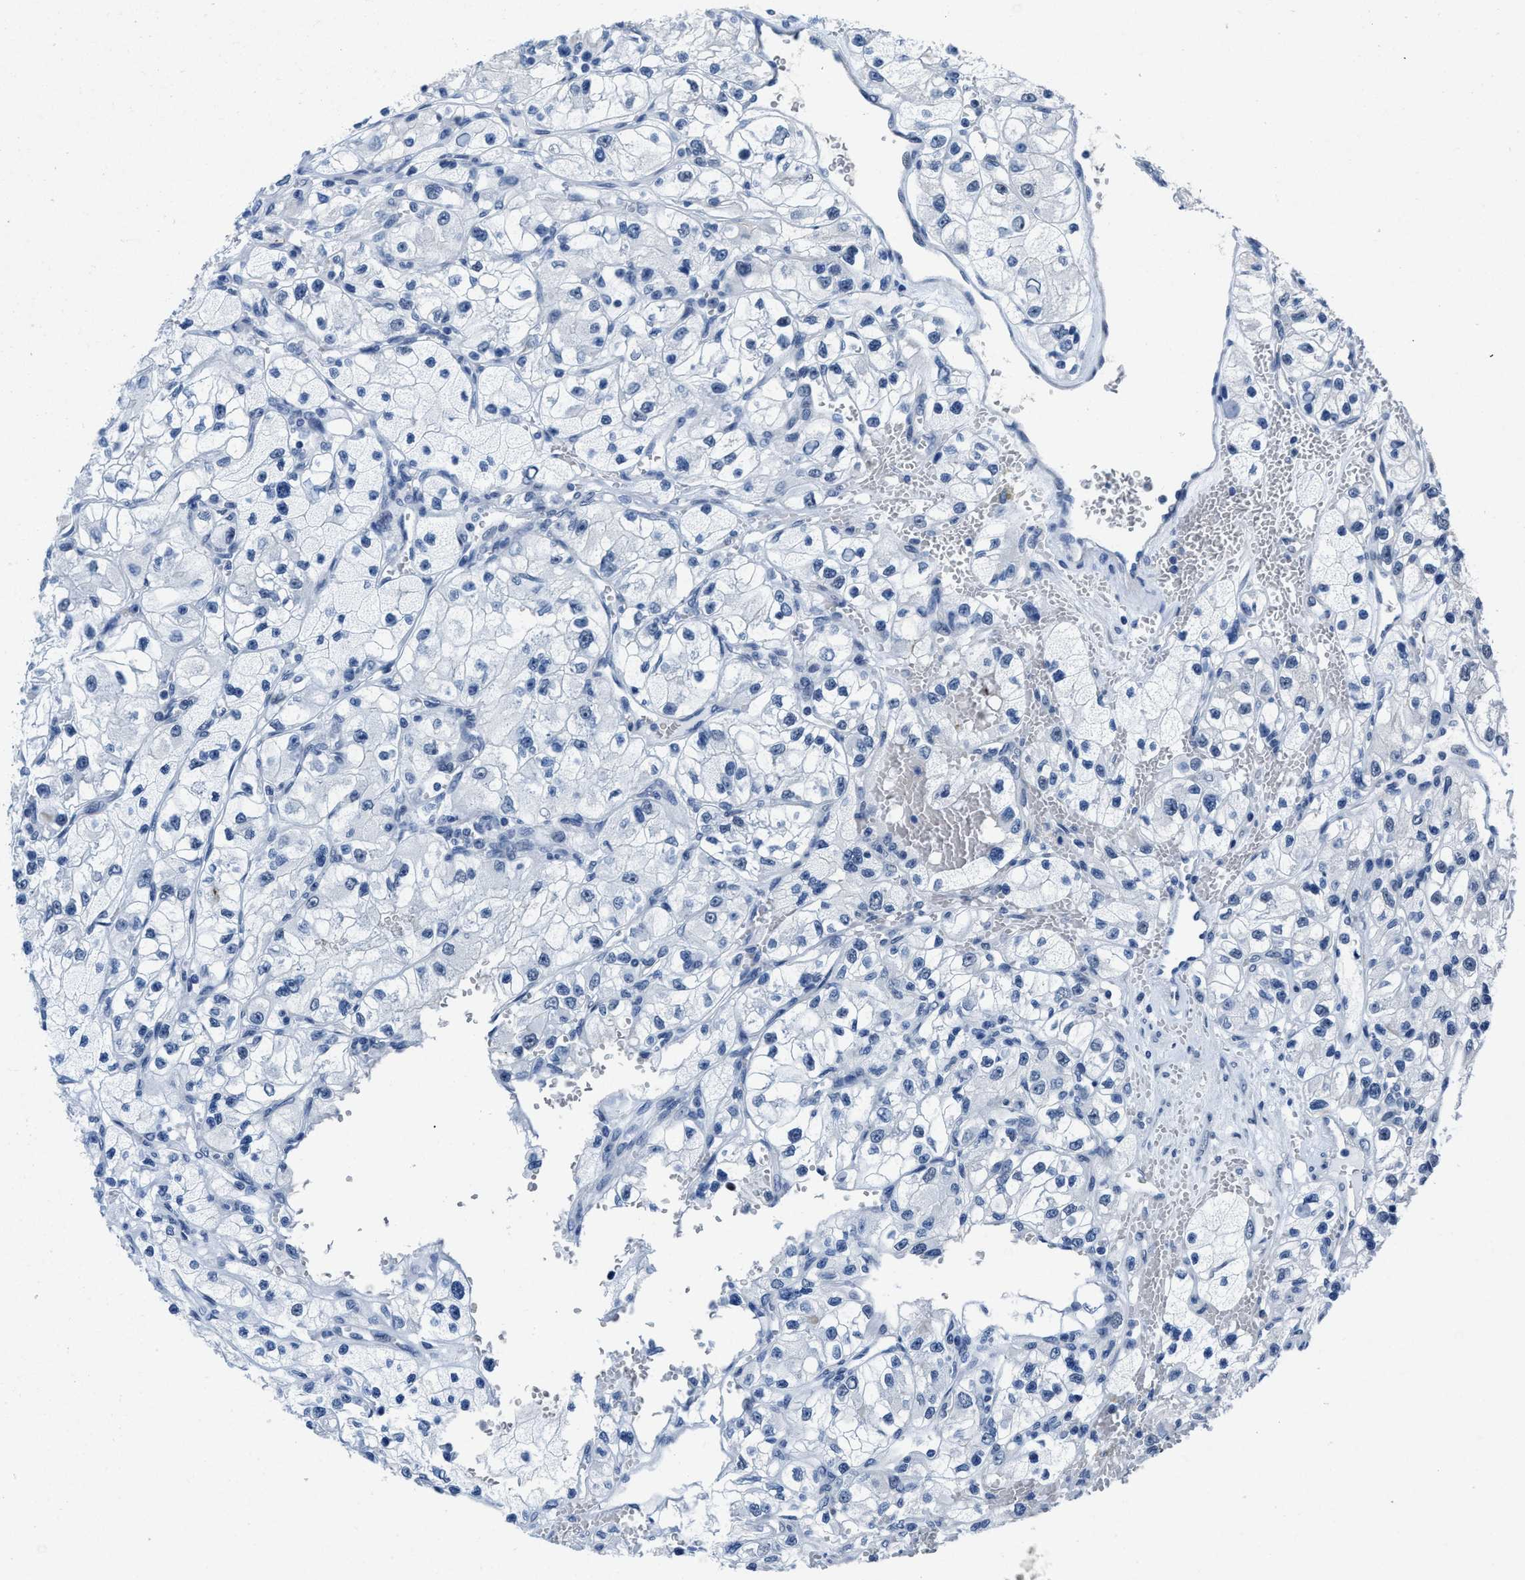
{"staining": {"intensity": "negative", "quantity": "none", "location": "none"}, "tissue": "renal cancer", "cell_type": "Tumor cells", "image_type": "cancer", "snomed": [{"axis": "morphology", "description": "Adenocarcinoma, NOS"}, {"axis": "topography", "description": "Kidney"}], "caption": "This is an immunohistochemistry (IHC) micrograph of renal cancer (adenocarcinoma). There is no staining in tumor cells.", "gene": "ID3", "patient": {"sex": "female", "age": 57}}